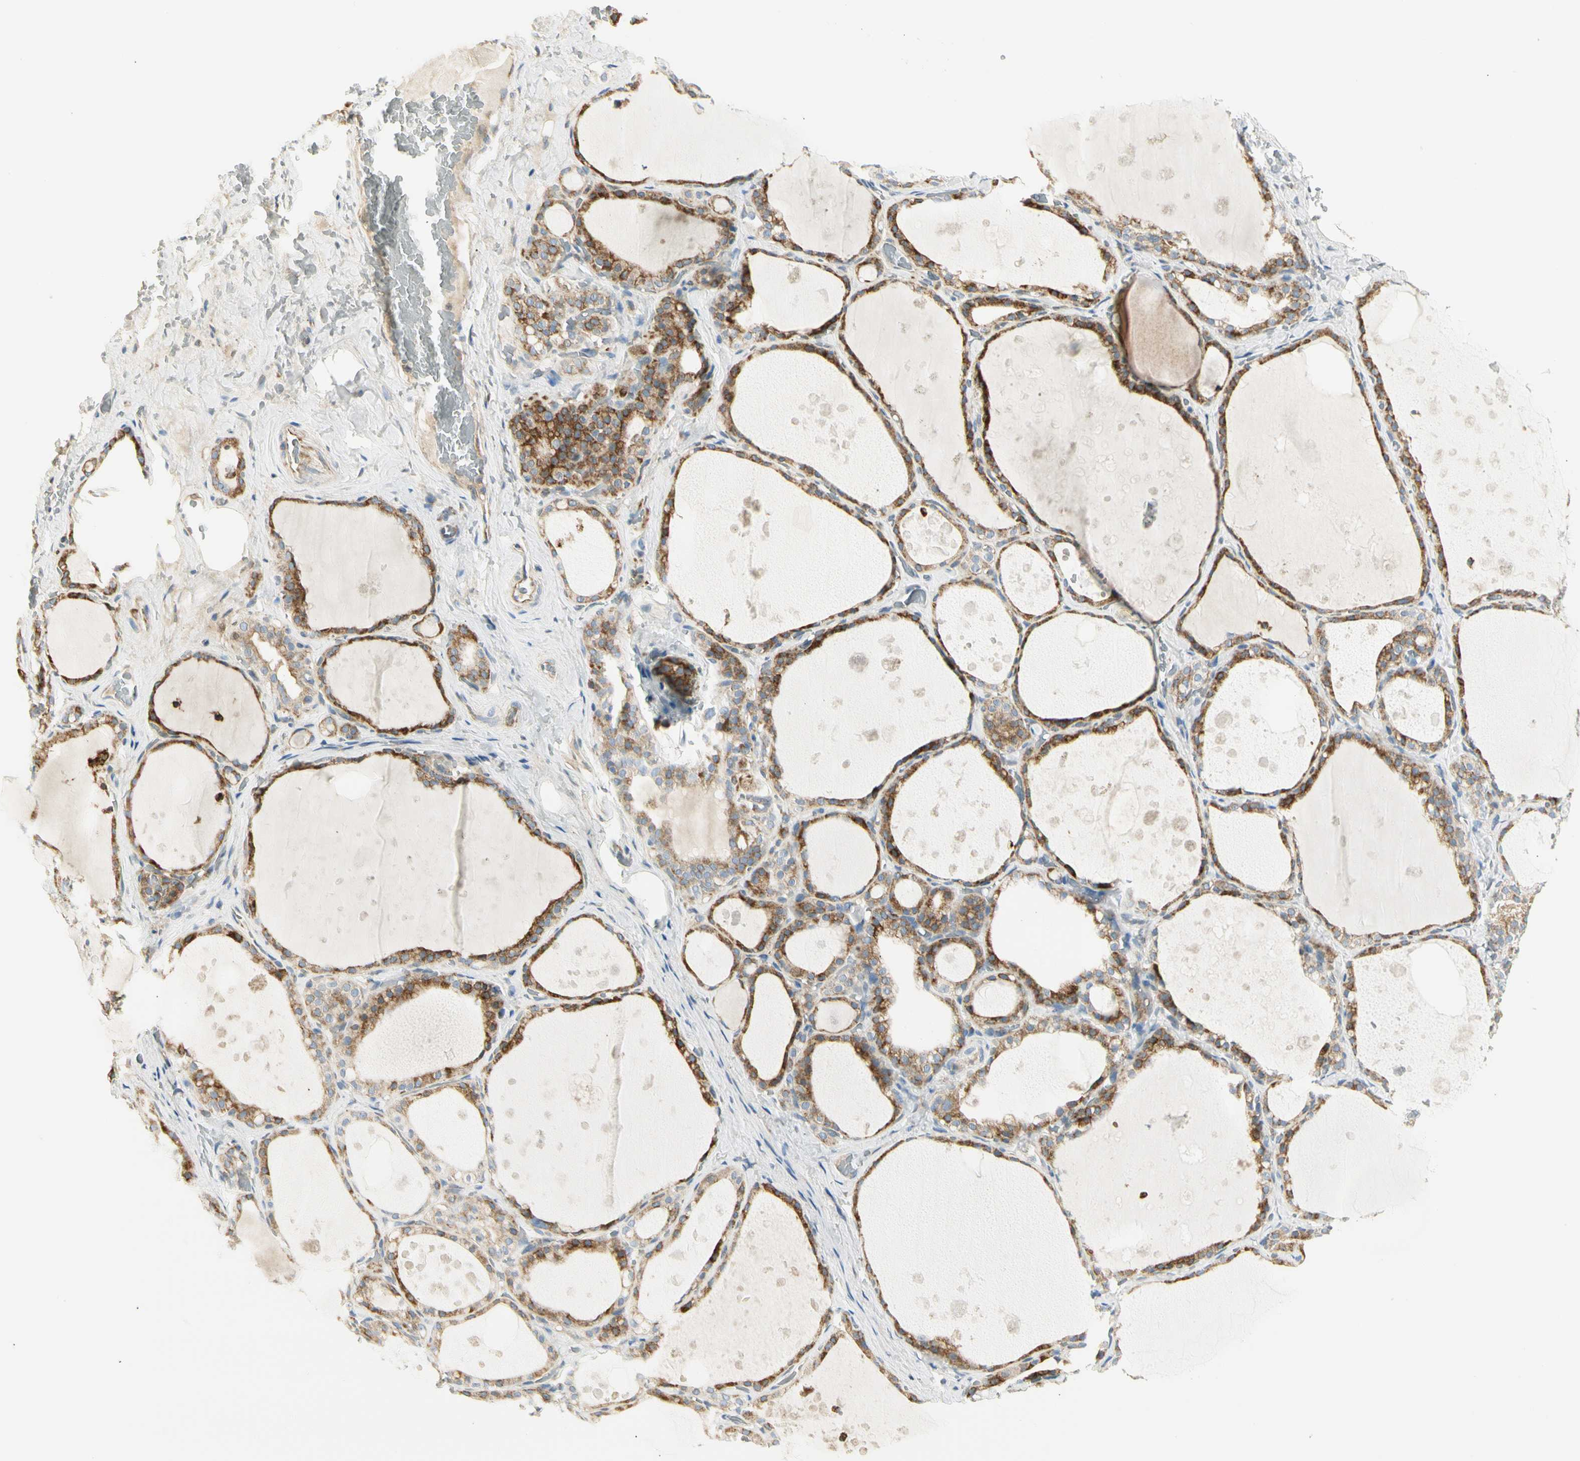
{"staining": {"intensity": "moderate", "quantity": ">75%", "location": "cytoplasmic/membranous"}, "tissue": "thyroid gland", "cell_type": "Glandular cells", "image_type": "normal", "snomed": [{"axis": "morphology", "description": "Normal tissue, NOS"}, {"axis": "topography", "description": "Thyroid gland"}], "caption": "Immunohistochemistry of unremarkable thyroid gland reveals medium levels of moderate cytoplasmic/membranous positivity in approximately >75% of glandular cells. Nuclei are stained in blue.", "gene": "TNFSF11", "patient": {"sex": "male", "age": 61}}